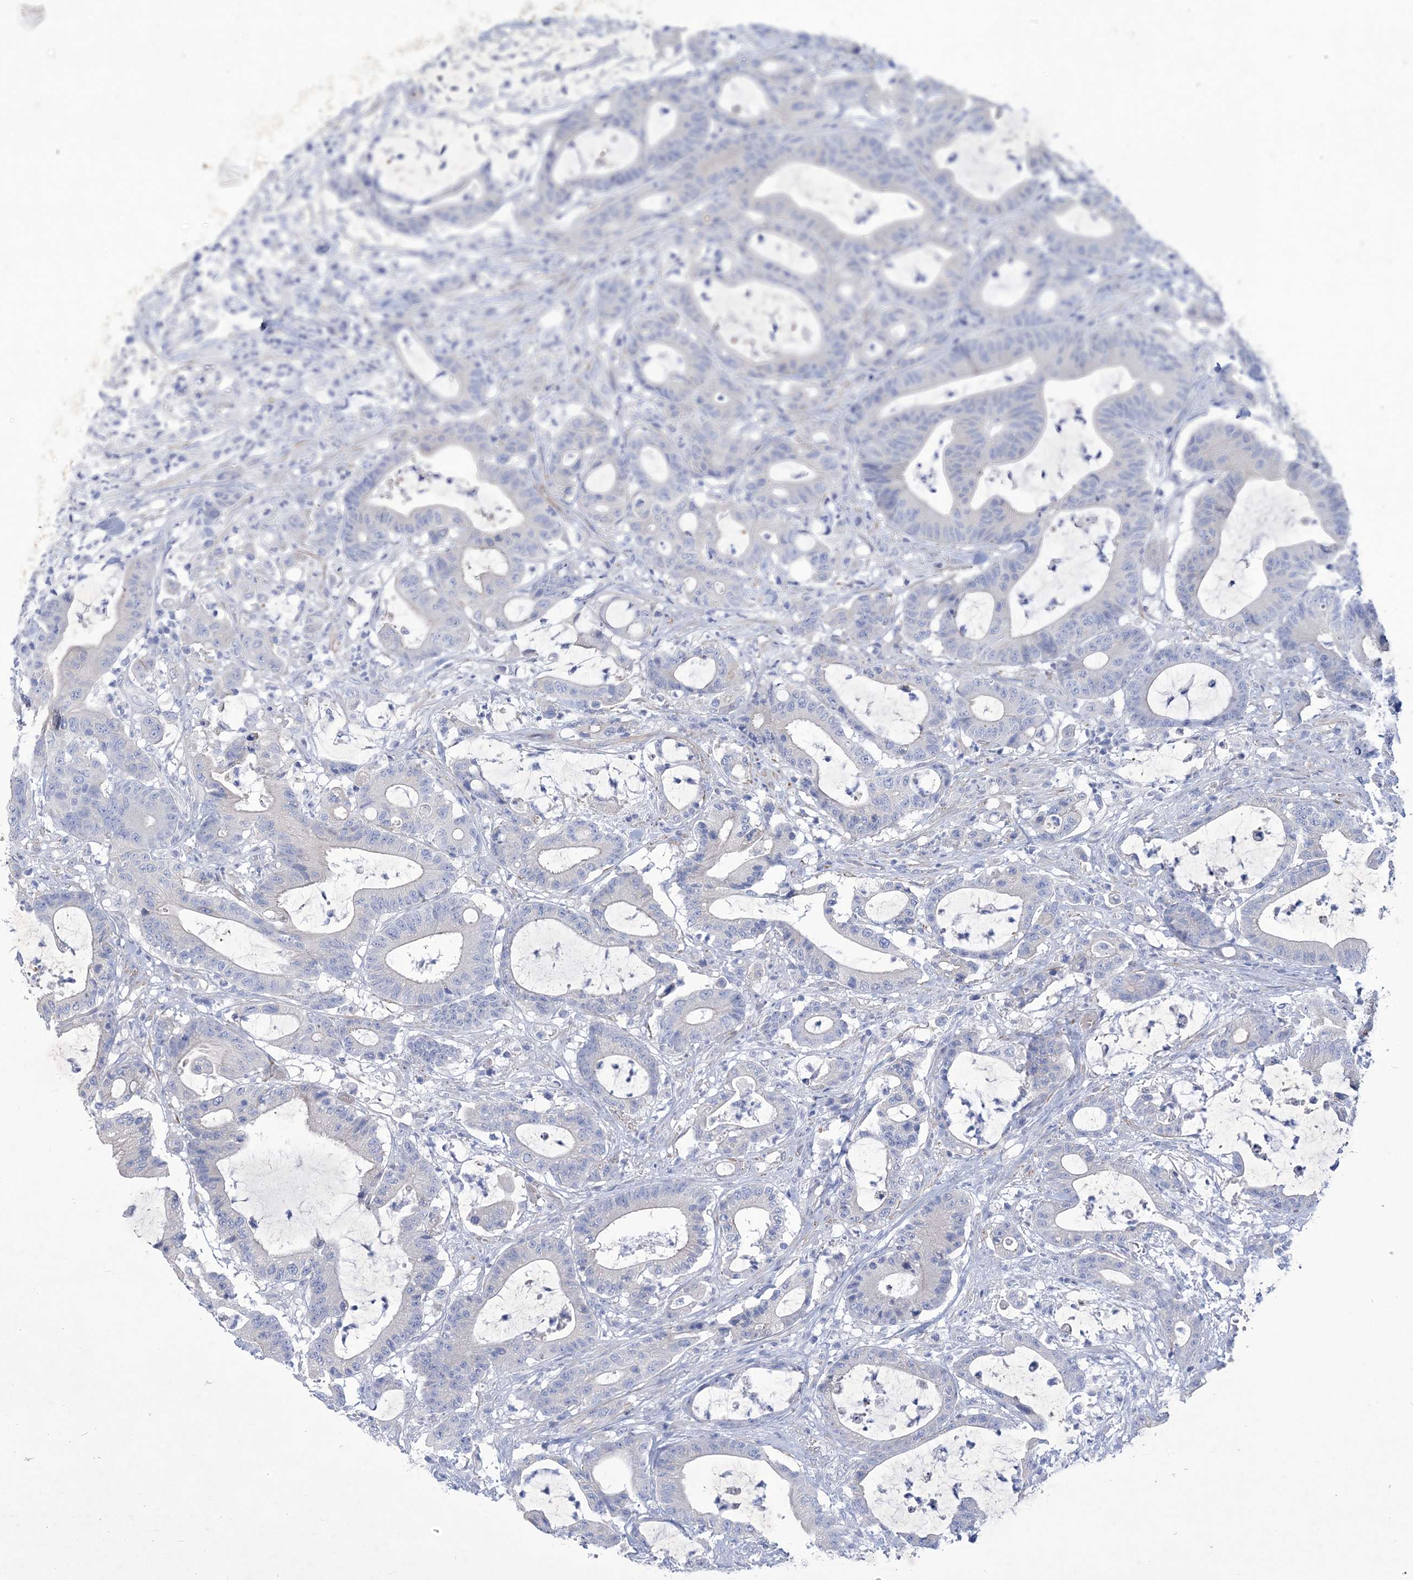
{"staining": {"intensity": "negative", "quantity": "none", "location": "none"}, "tissue": "colorectal cancer", "cell_type": "Tumor cells", "image_type": "cancer", "snomed": [{"axis": "morphology", "description": "Adenocarcinoma, NOS"}, {"axis": "topography", "description": "Colon"}], "caption": "Histopathology image shows no significant protein staining in tumor cells of colorectal cancer. (IHC, brightfield microscopy, high magnification).", "gene": "WDR74", "patient": {"sex": "female", "age": 84}}